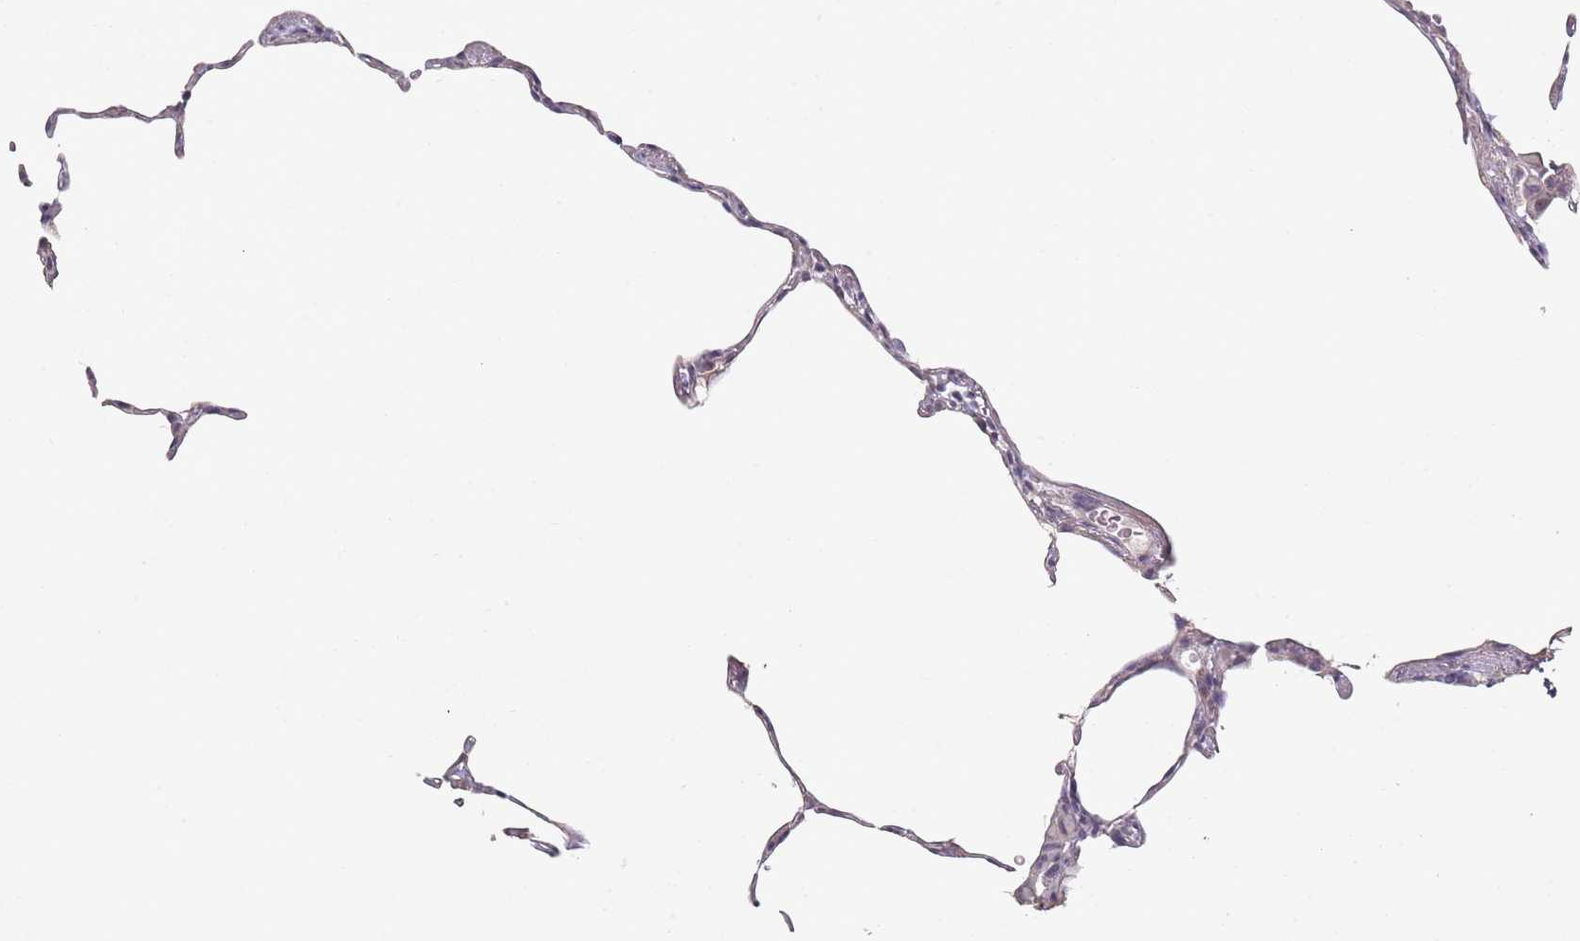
{"staining": {"intensity": "negative", "quantity": "none", "location": "none"}, "tissue": "lung", "cell_type": "Alveolar cells", "image_type": "normal", "snomed": [{"axis": "morphology", "description": "Normal tissue, NOS"}, {"axis": "topography", "description": "Lung"}], "caption": "IHC histopathology image of unremarkable lung: lung stained with DAB (3,3'-diaminobenzidine) demonstrates no significant protein positivity in alveolar cells.", "gene": "DNAH11", "patient": {"sex": "female", "age": 57}}